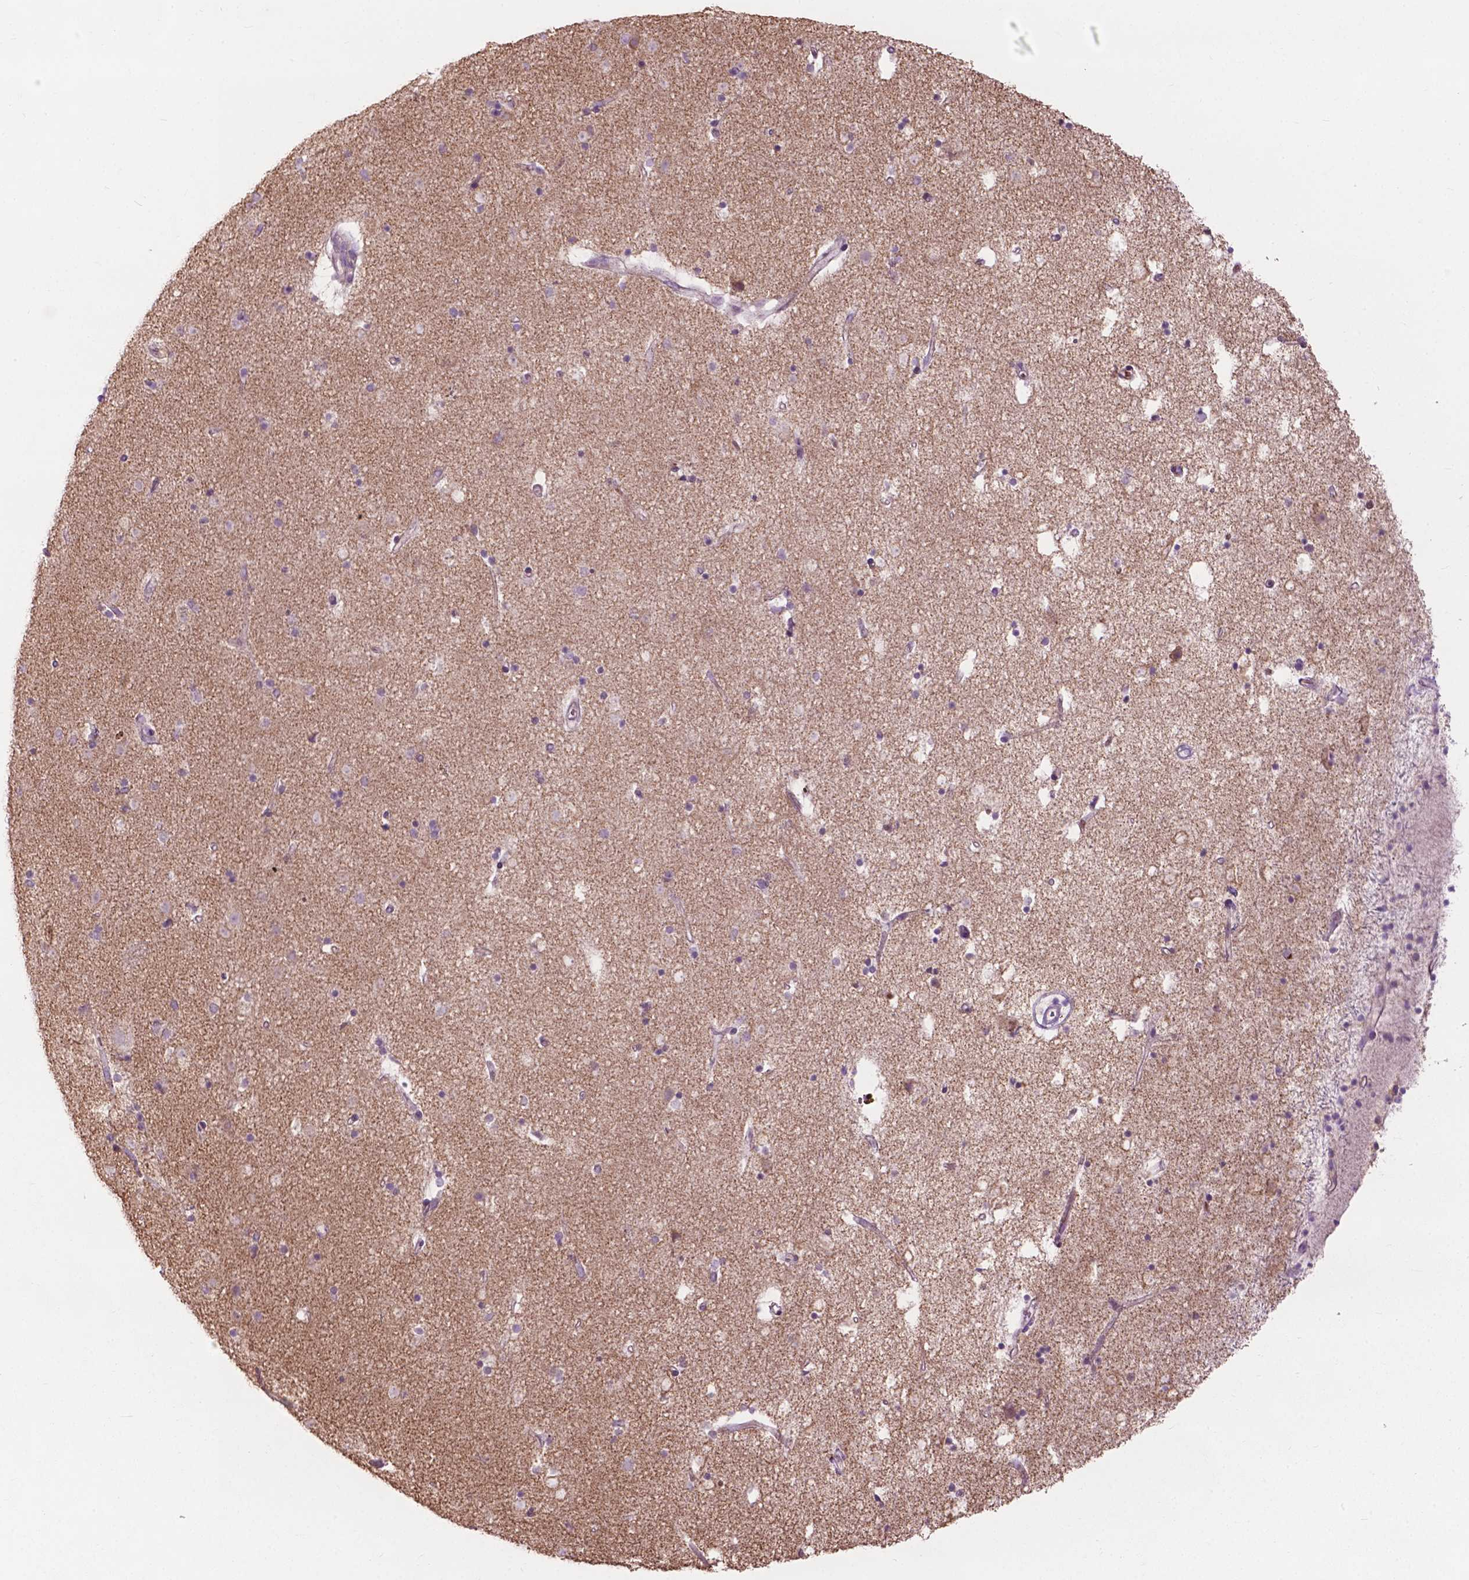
{"staining": {"intensity": "weak", "quantity": "<25%", "location": "cytoplasmic/membranous"}, "tissue": "caudate", "cell_type": "Glial cells", "image_type": "normal", "snomed": [{"axis": "morphology", "description": "Normal tissue, NOS"}, {"axis": "topography", "description": "Lateral ventricle wall"}], "caption": "This is a micrograph of immunohistochemistry (IHC) staining of normal caudate, which shows no expression in glial cells. (DAB IHC visualized using brightfield microscopy, high magnification).", "gene": "NDUFS1", "patient": {"sex": "female", "age": 71}}